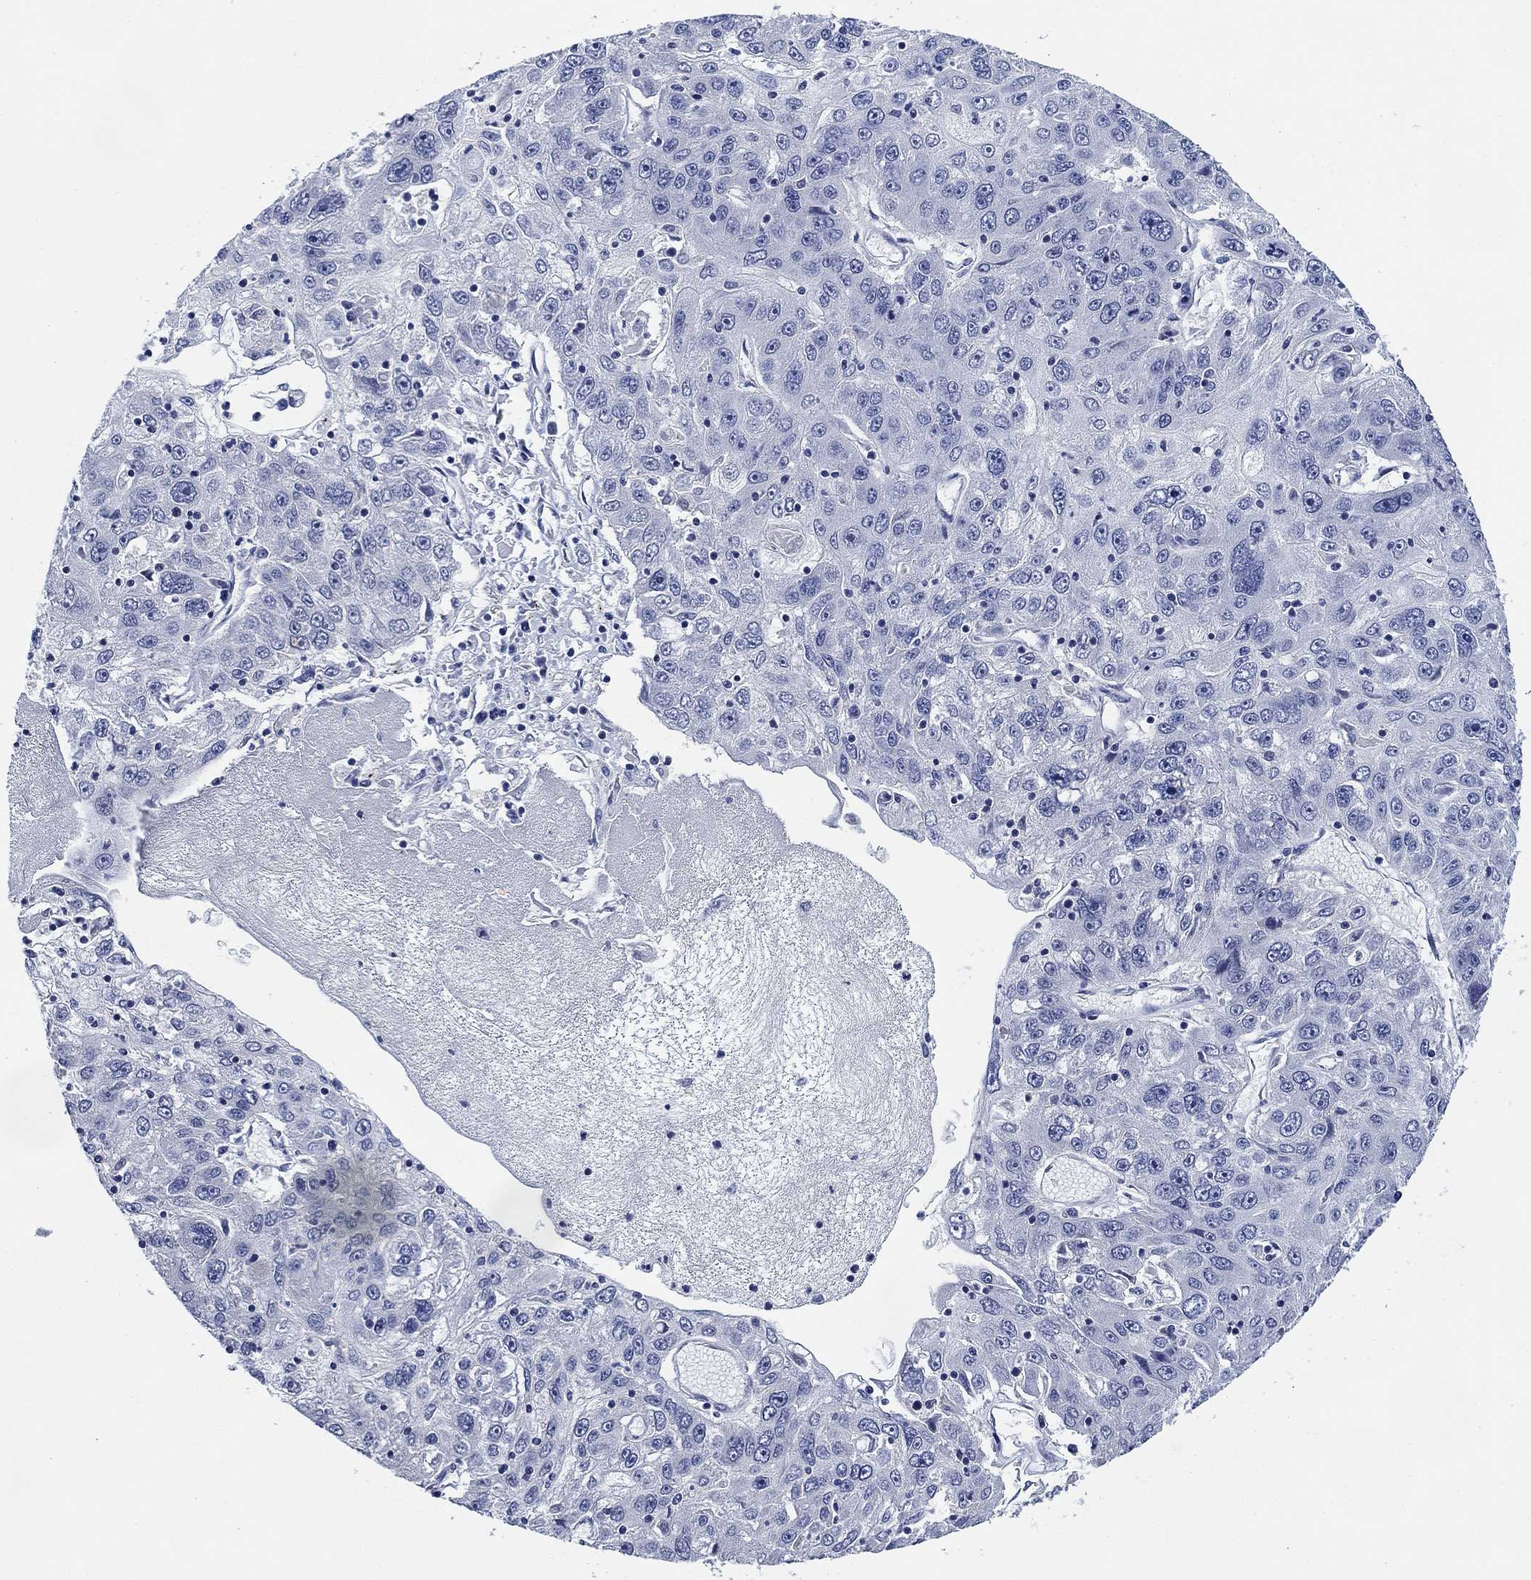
{"staining": {"intensity": "negative", "quantity": "none", "location": "none"}, "tissue": "stomach cancer", "cell_type": "Tumor cells", "image_type": "cancer", "snomed": [{"axis": "morphology", "description": "Adenocarcinoma, NOS"}, {"axis": "topography", "description": "Stomach"}], "caption": "Human adenocarcinoma (stomach) stained for a protein using immunohistochemistry reveals no positivity in tumor cells.", "gene": "DAZL", "patient": {"sex": "male", "age": 56}}